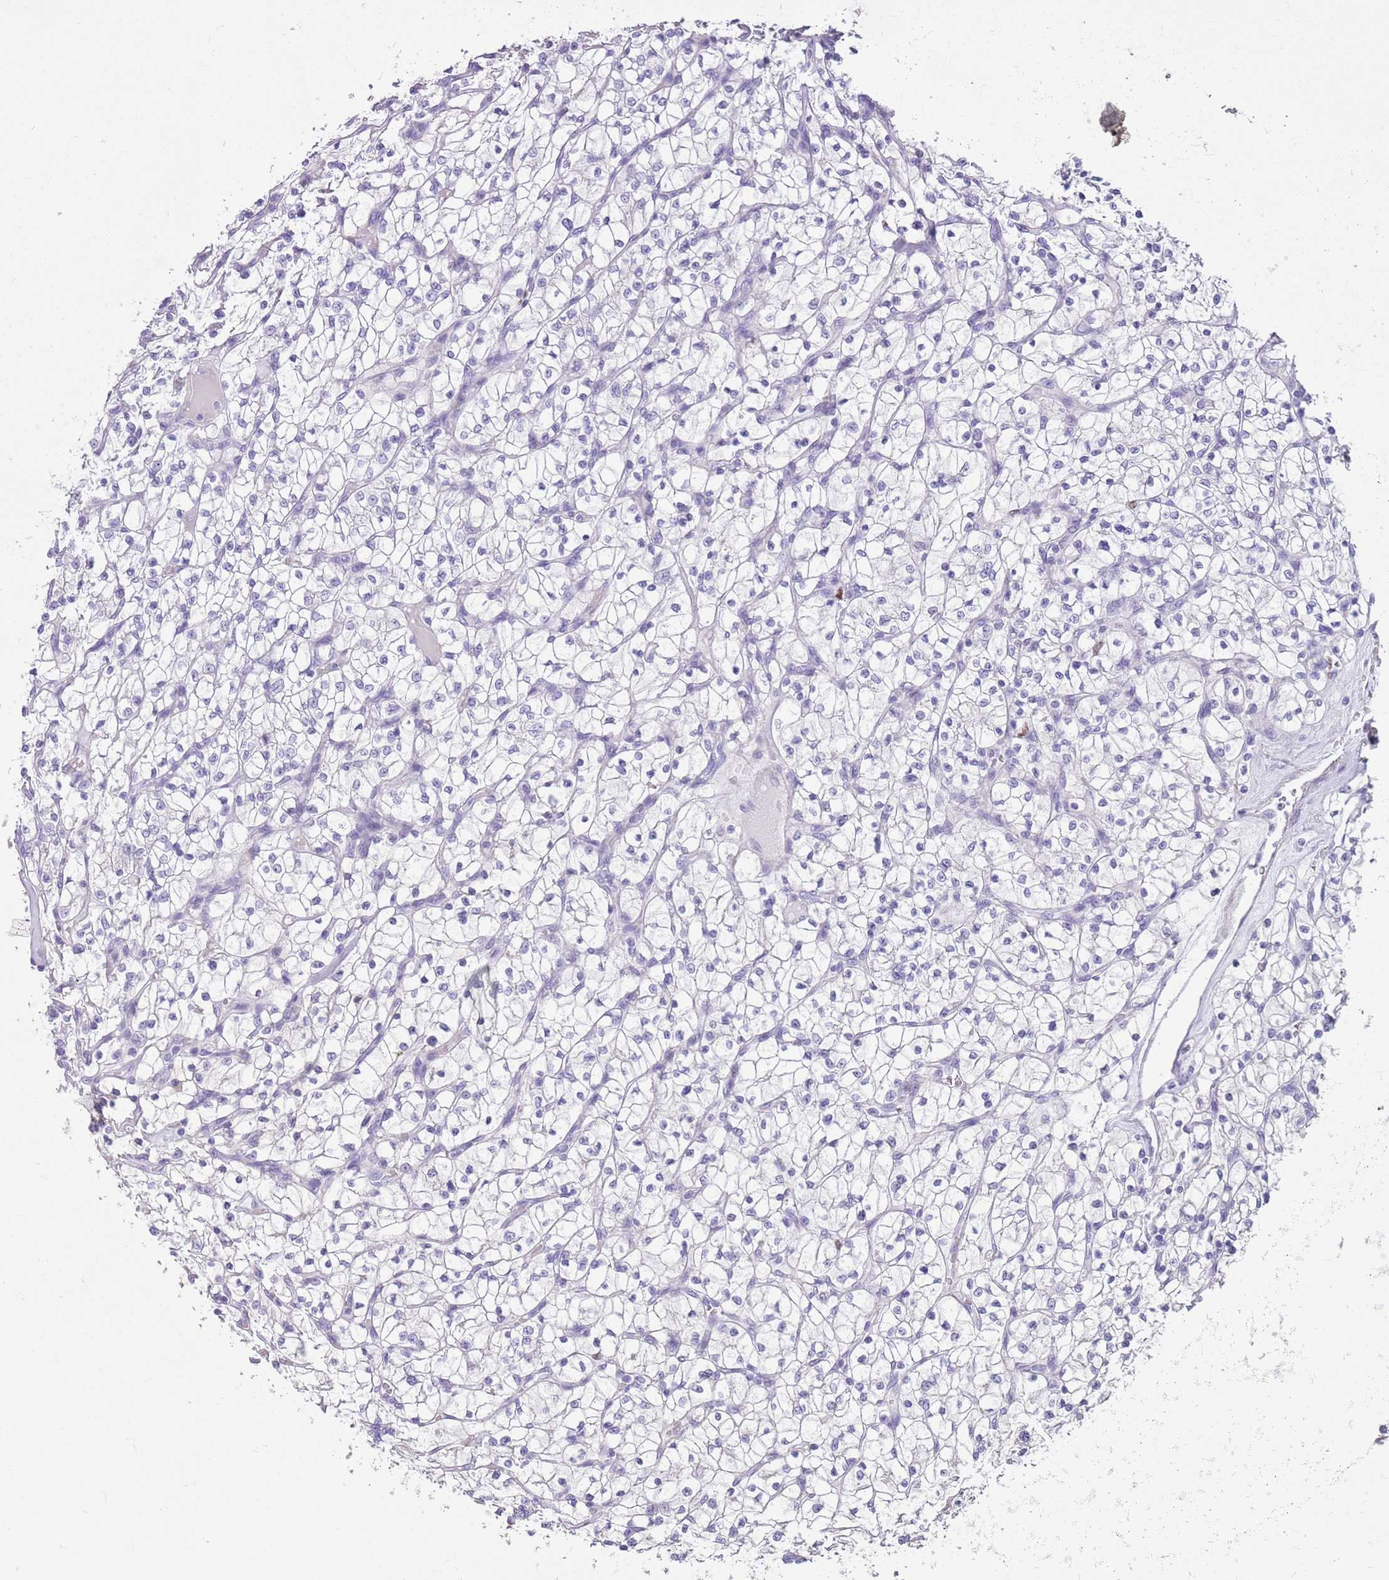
{"staining": {"intensity": "negative", "quantity": "none", "location": "none"}, "tissue": "renal cancer", "cell_type": "Tumor cells", "image_type": "cancer", "snomed": [{"axis": "morphology", "description": "Adenocarcinoma, NOS"}, {"axis": "topography", "description": "Kidney"}], "caption": "There is no significant expression in tumor cells of renal adenocarcinoma.", "gene": "SLC7A14", "patient": {"sex": "female", "age": 64}}